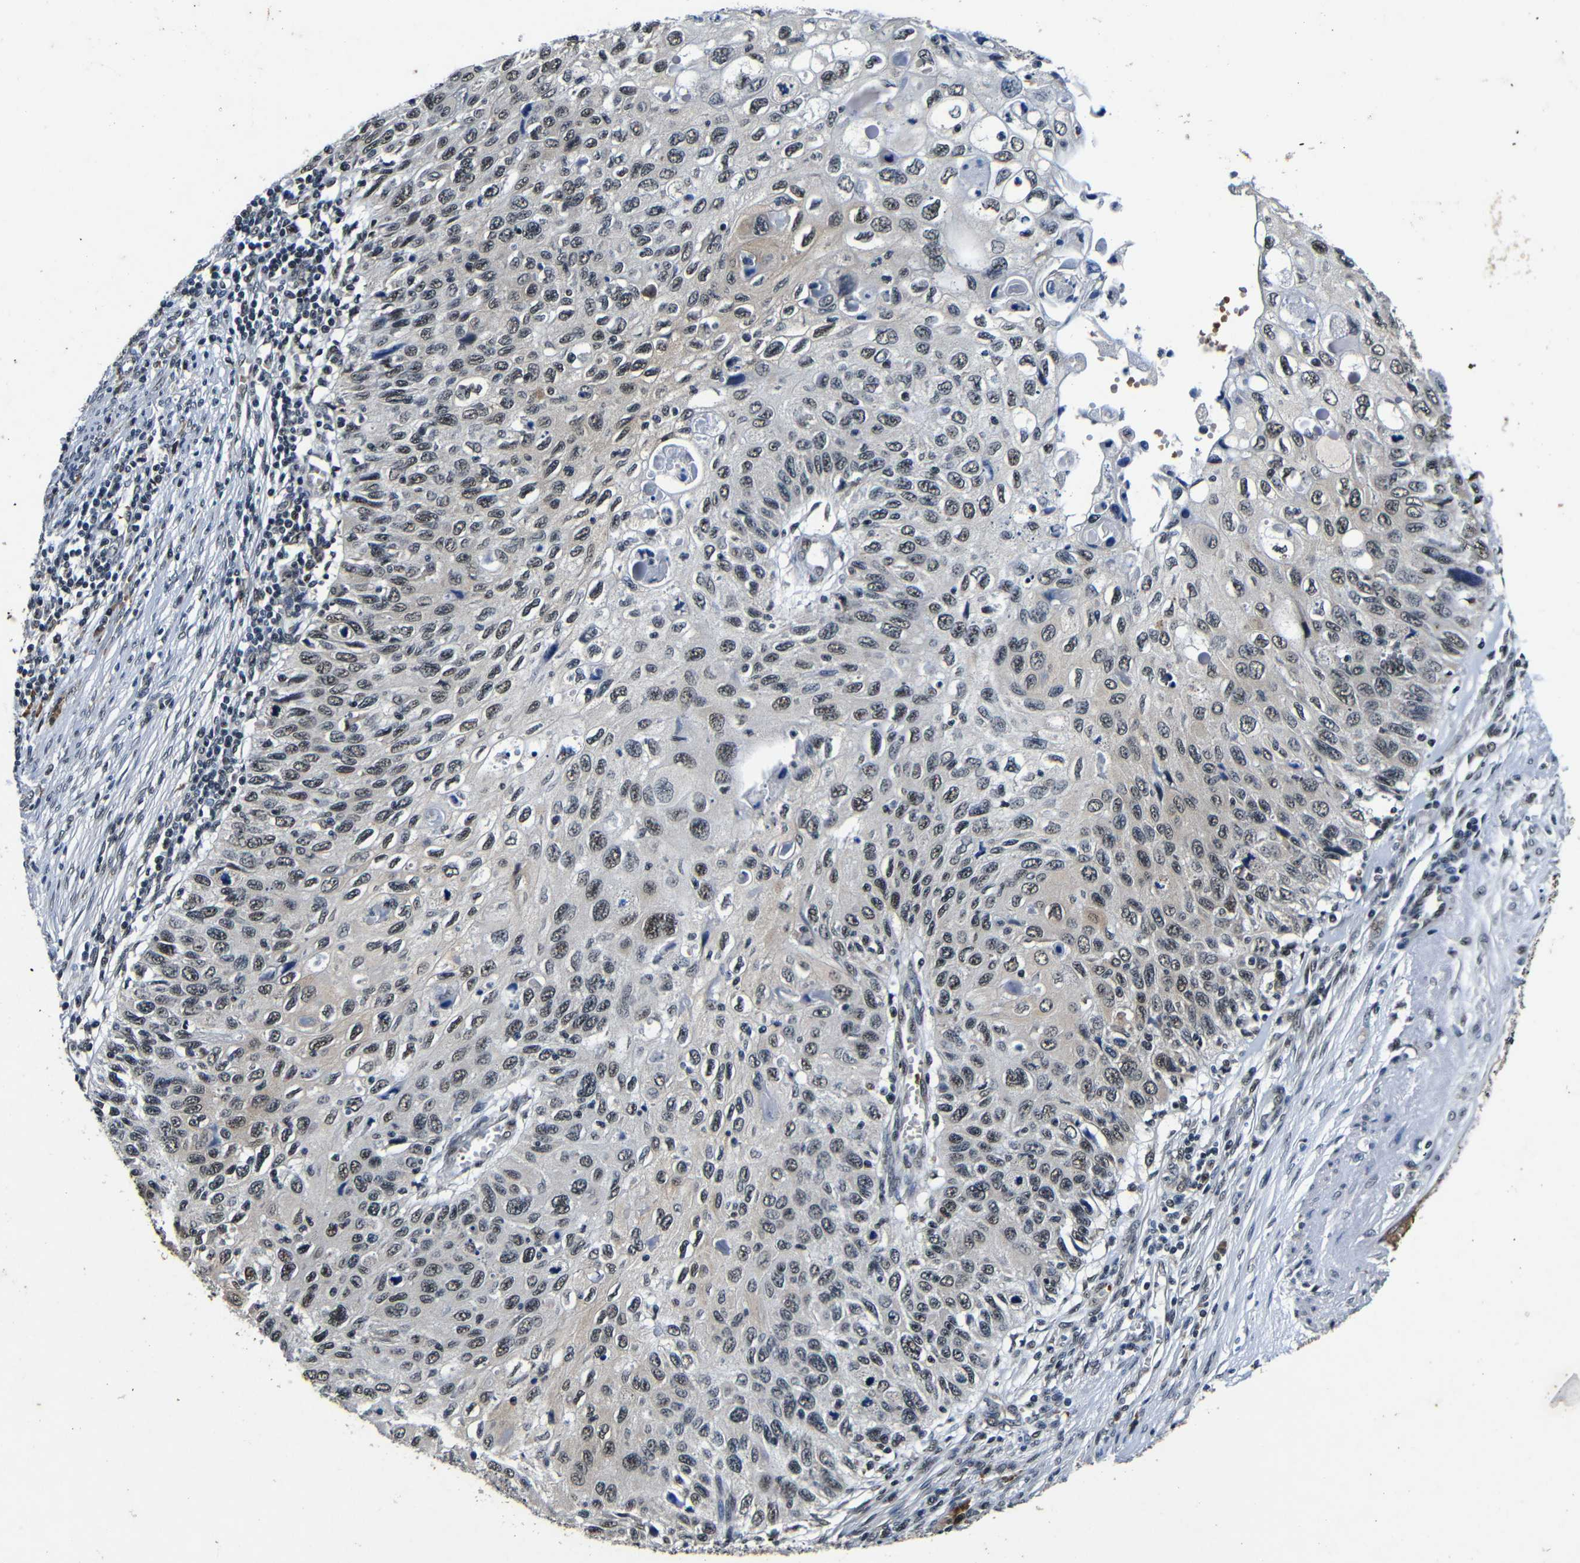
{"staining": {"intensity": "weak", "quantity": ">75%", "location": "nuclear"}, "tissue": "cervical cancer", "cell_type": "Tumor cells", "image_type": "cancer", "snomed": [{"axis": "morphology", "description": "Squamous cell carcinoma, NOS"}, {"axis": "topography", "description": "Cervix"}], "caption": "The micrograph demonstrates staining of squamous cell carcinoma (cervical), revealing weak nuclear protein expression (brown color) within tumor cells.", "gene": "FOXD4", "patient": {"sex": "female", "age": 70}}